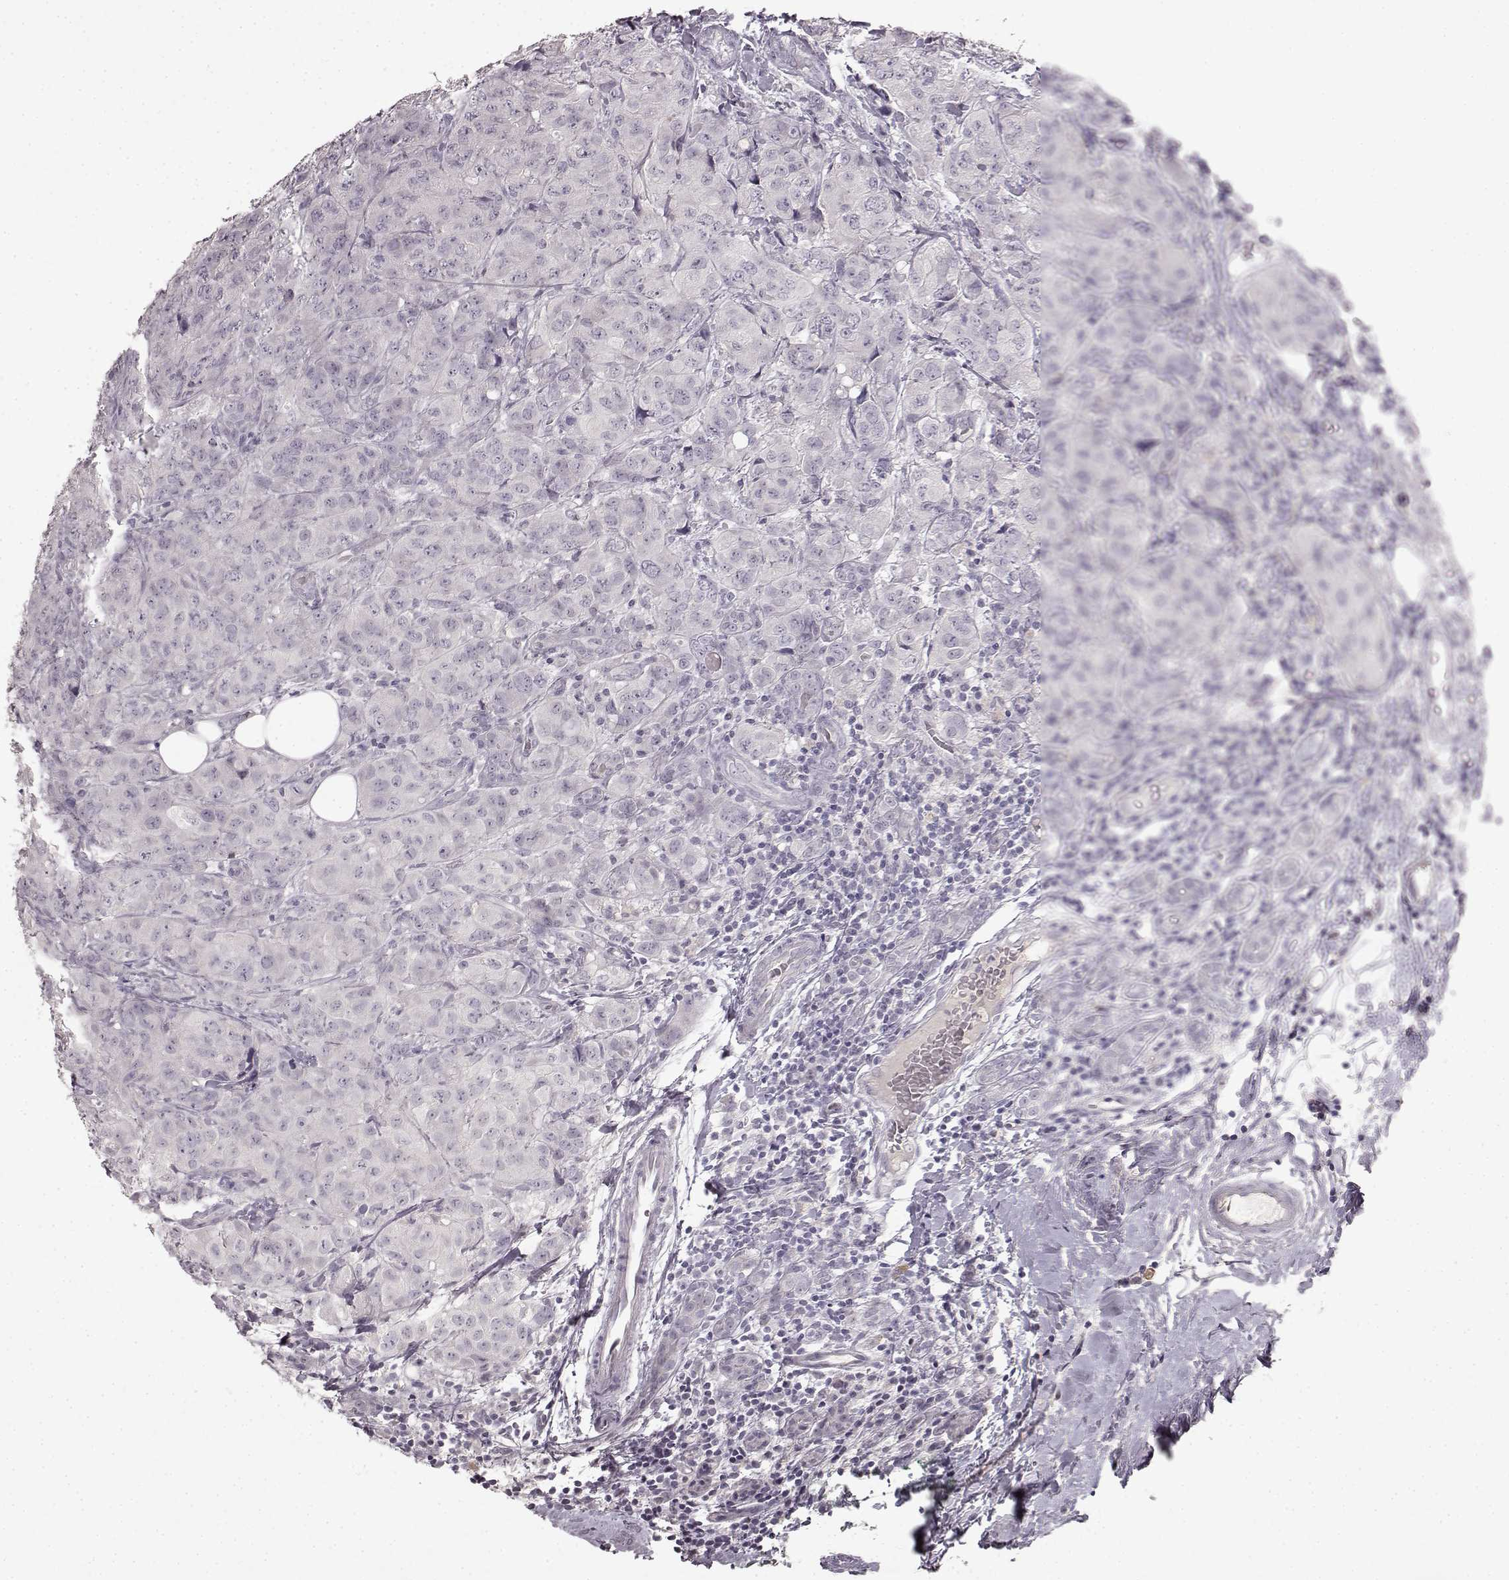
{"staining": {"intensity": "negative", "quantity": "none", "location": "none"}, "tissue": "breast cancer", "cell_type": "Tumor cells", "image_type": "cancer", "snomed": [{"axis": "morphology", "description": "Duct carcinoma"}, {"axis": "topography", "description": "Breast"}], "caption": "Immunohistochemistry (IHC) of human breast invasive ductal carcinoma shows no positivity in tumor cells.", "gene": "SPAG17", "patient": {"sex": "female", "age": 43}}